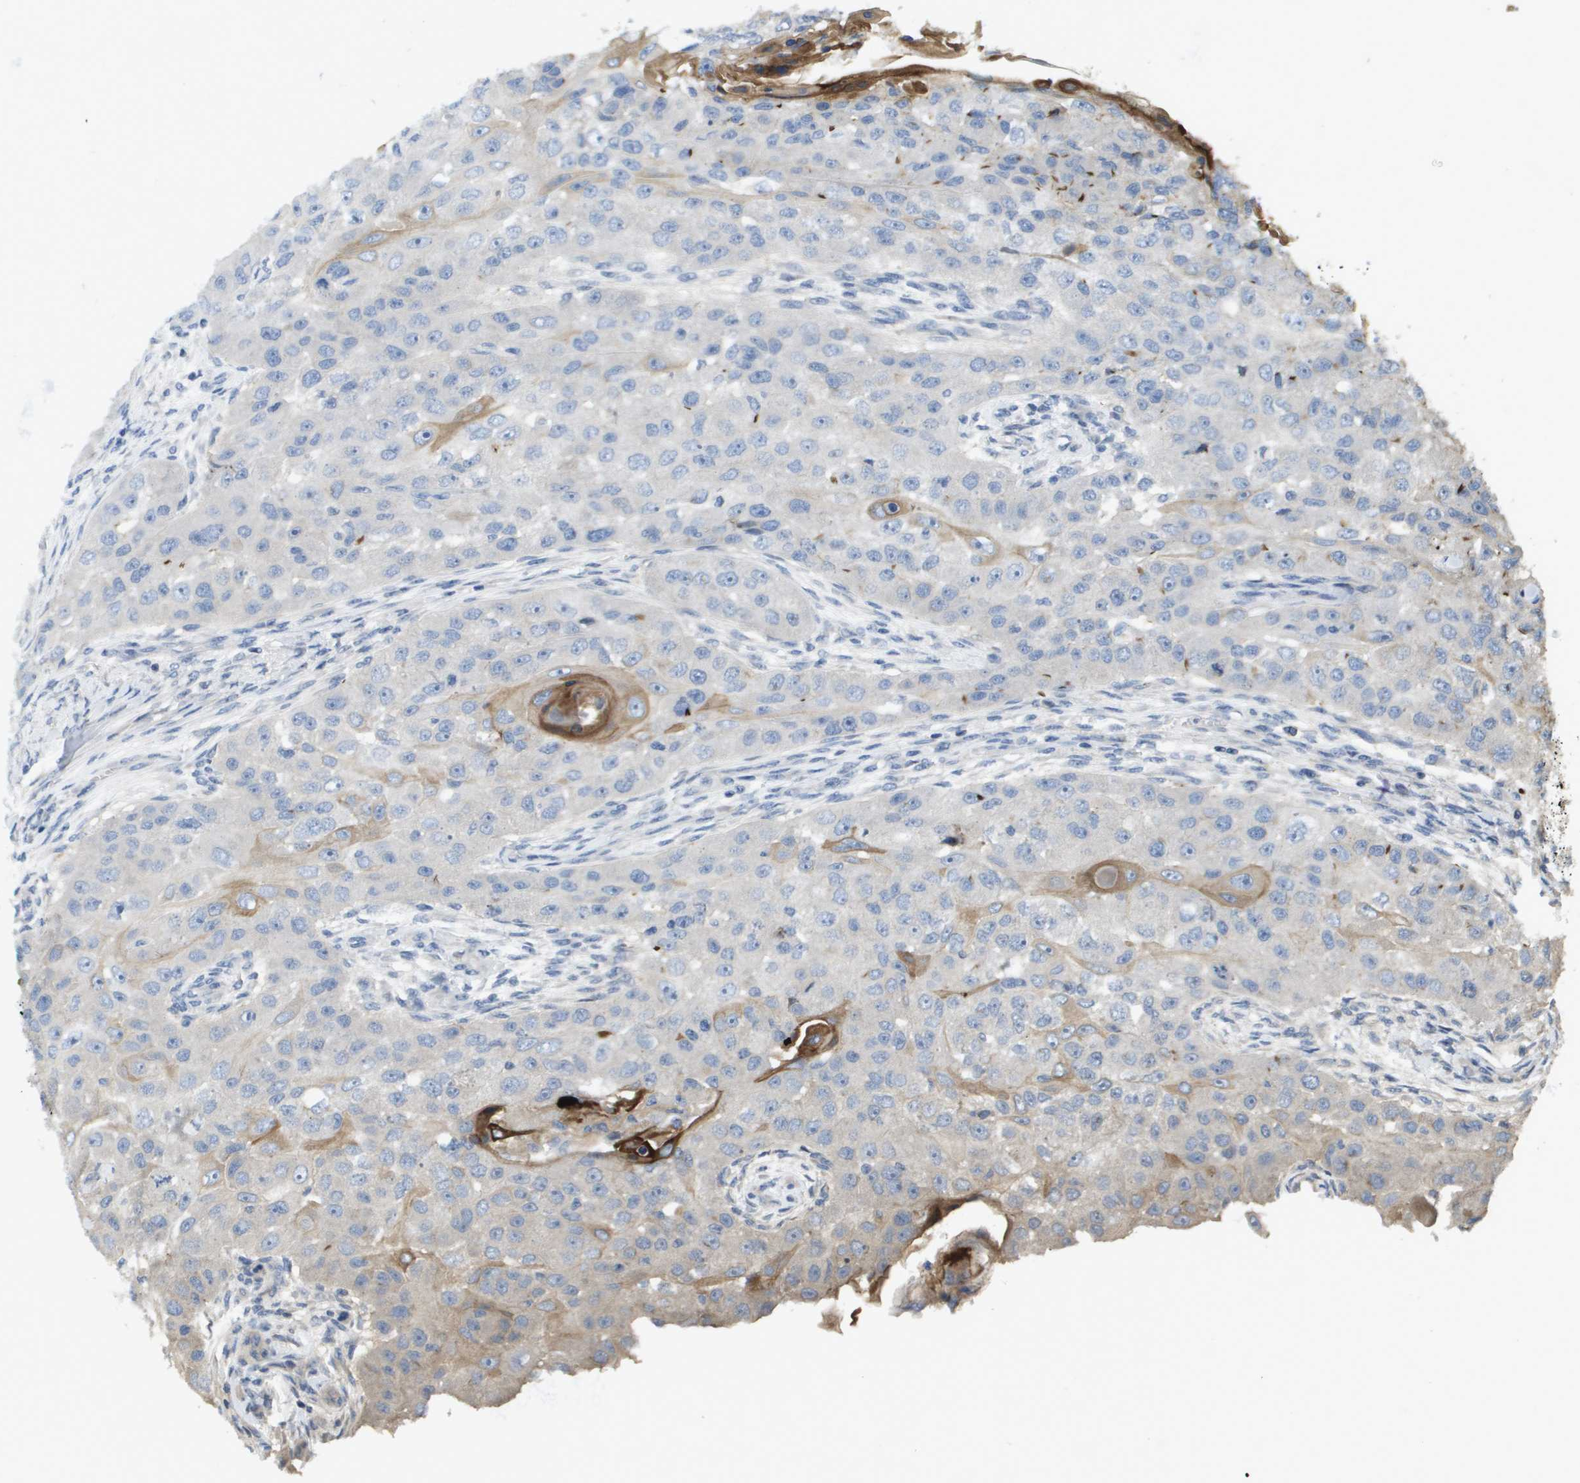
{"staining": {"intensity": "strong", "quantity": "<25%", "location": "cytoplasmic/membranous"}, "tissue": "head and neck cancer", "cell_type": "Tumor cells", "image_type": "cancer", "snomed": [{"axis": "morphology", "description": "Normal tissue, NOS"}, {"axis": "morphology", "description": "Squamous cell carcinoma, NOS"}, {"axis": "topography", "description": "Skeletal muscle"}, {"axis": "topography", "description": "Head-Neck"}], "caption": "A brown stain shows strong cytoplasmic/membranous staining of a protein in human squamous cell carcinoma (head and neck) tumor cells.", "gene": "KRT23", "patient": {"sex": "male", "age": 51}}